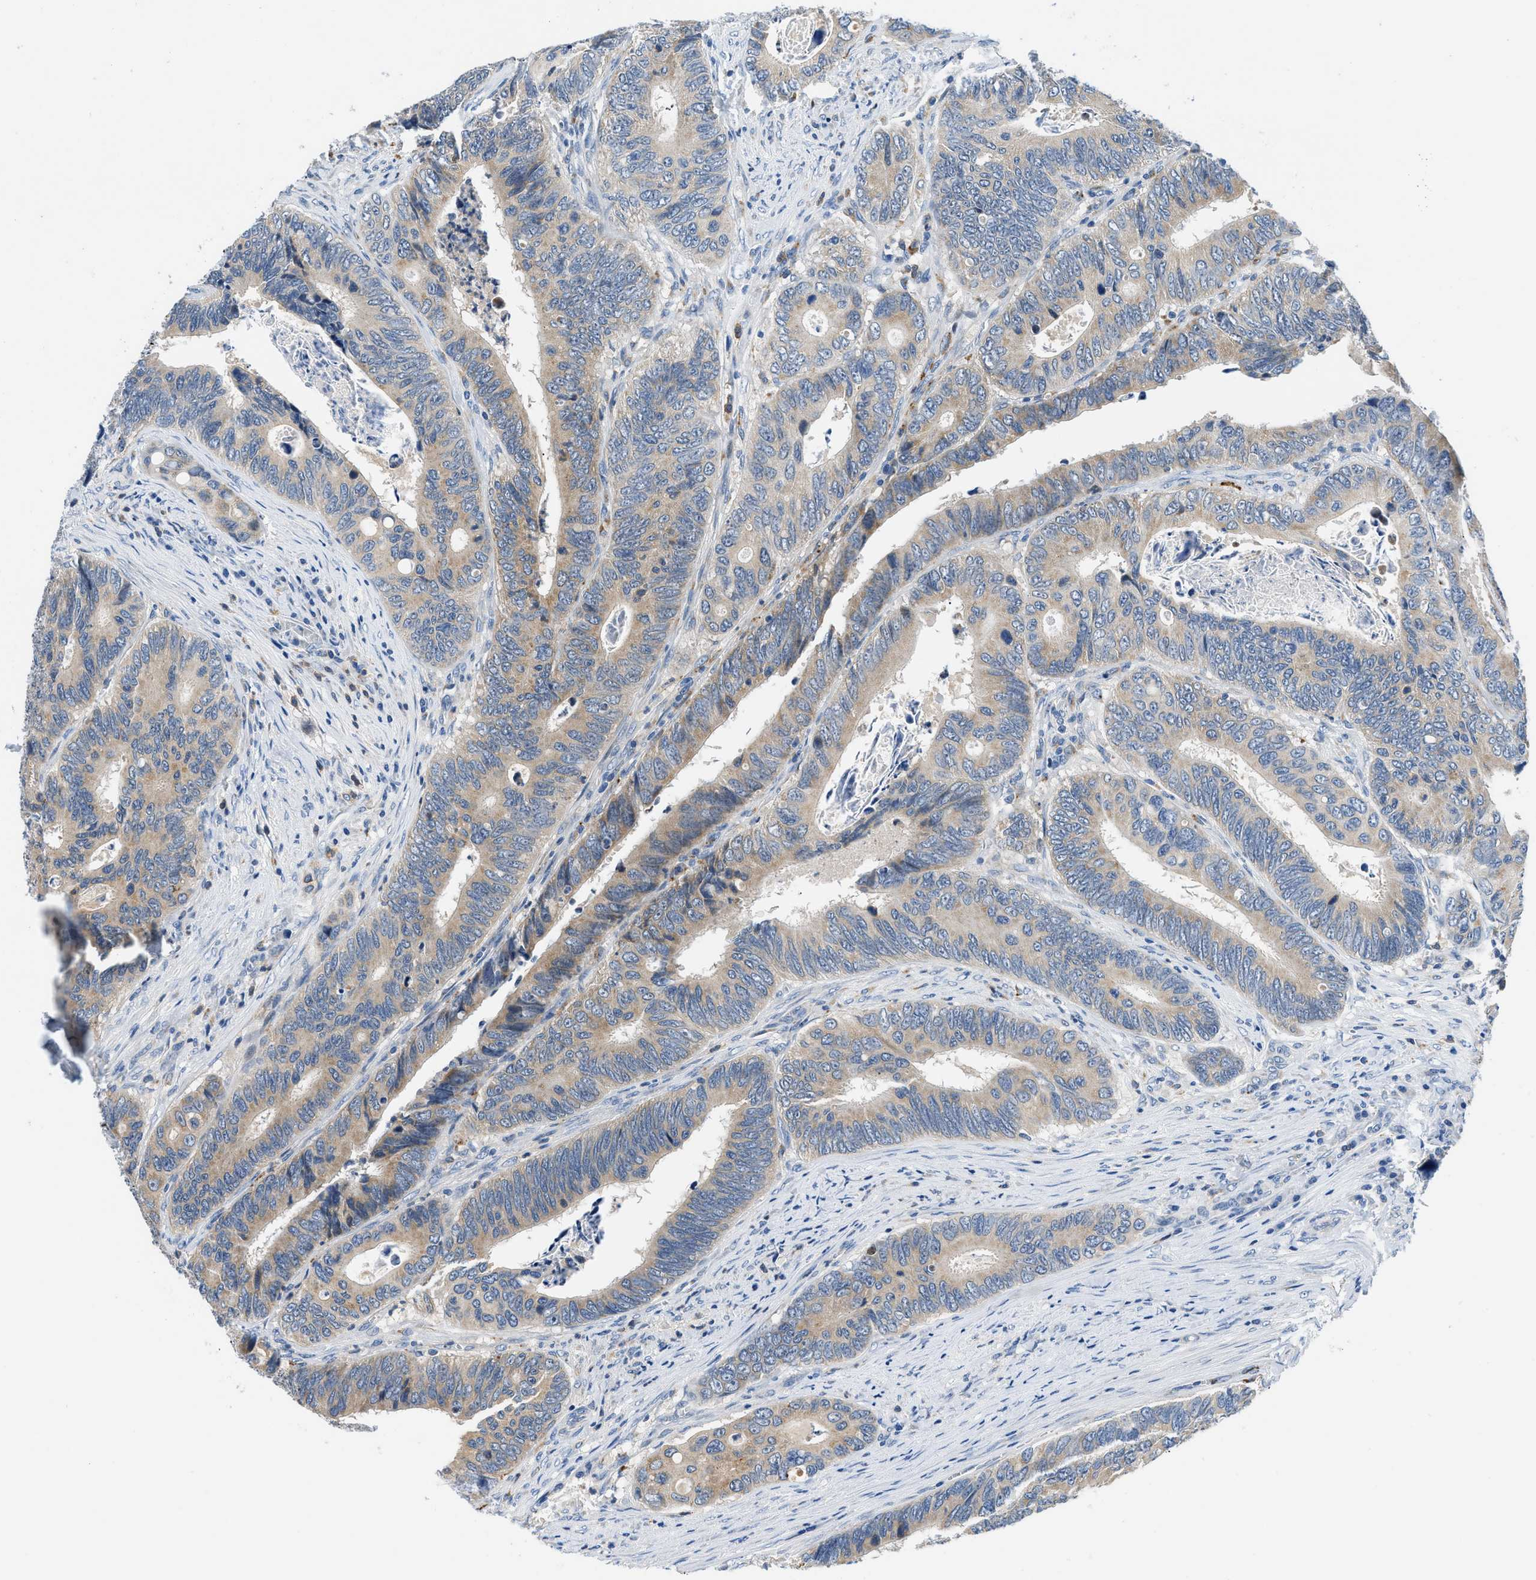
{"staining": {"intensity": "weak", "quantity": ">75%", "location": "cytoplasmic/membranous"}, "tissue": "colorectal cancer", "cell_type": "Tumor cells", "image_type": "cancer", "snomed": [{"axis": "morphology", "description": "Inflammation, NOS"}, {"axis": "morphology", "description": "Adenocarcinoma, NOS"}, {"axis": "topography", "description": "Colon"}], "caption": "Immunohistochemical staining of colorectal cancer displays weak cytoplasmic/membranous protein expression in approximately >75% of tumor cells.", "gene": "ADGRE3", "patient": {"sex": "male", "age": 72}}